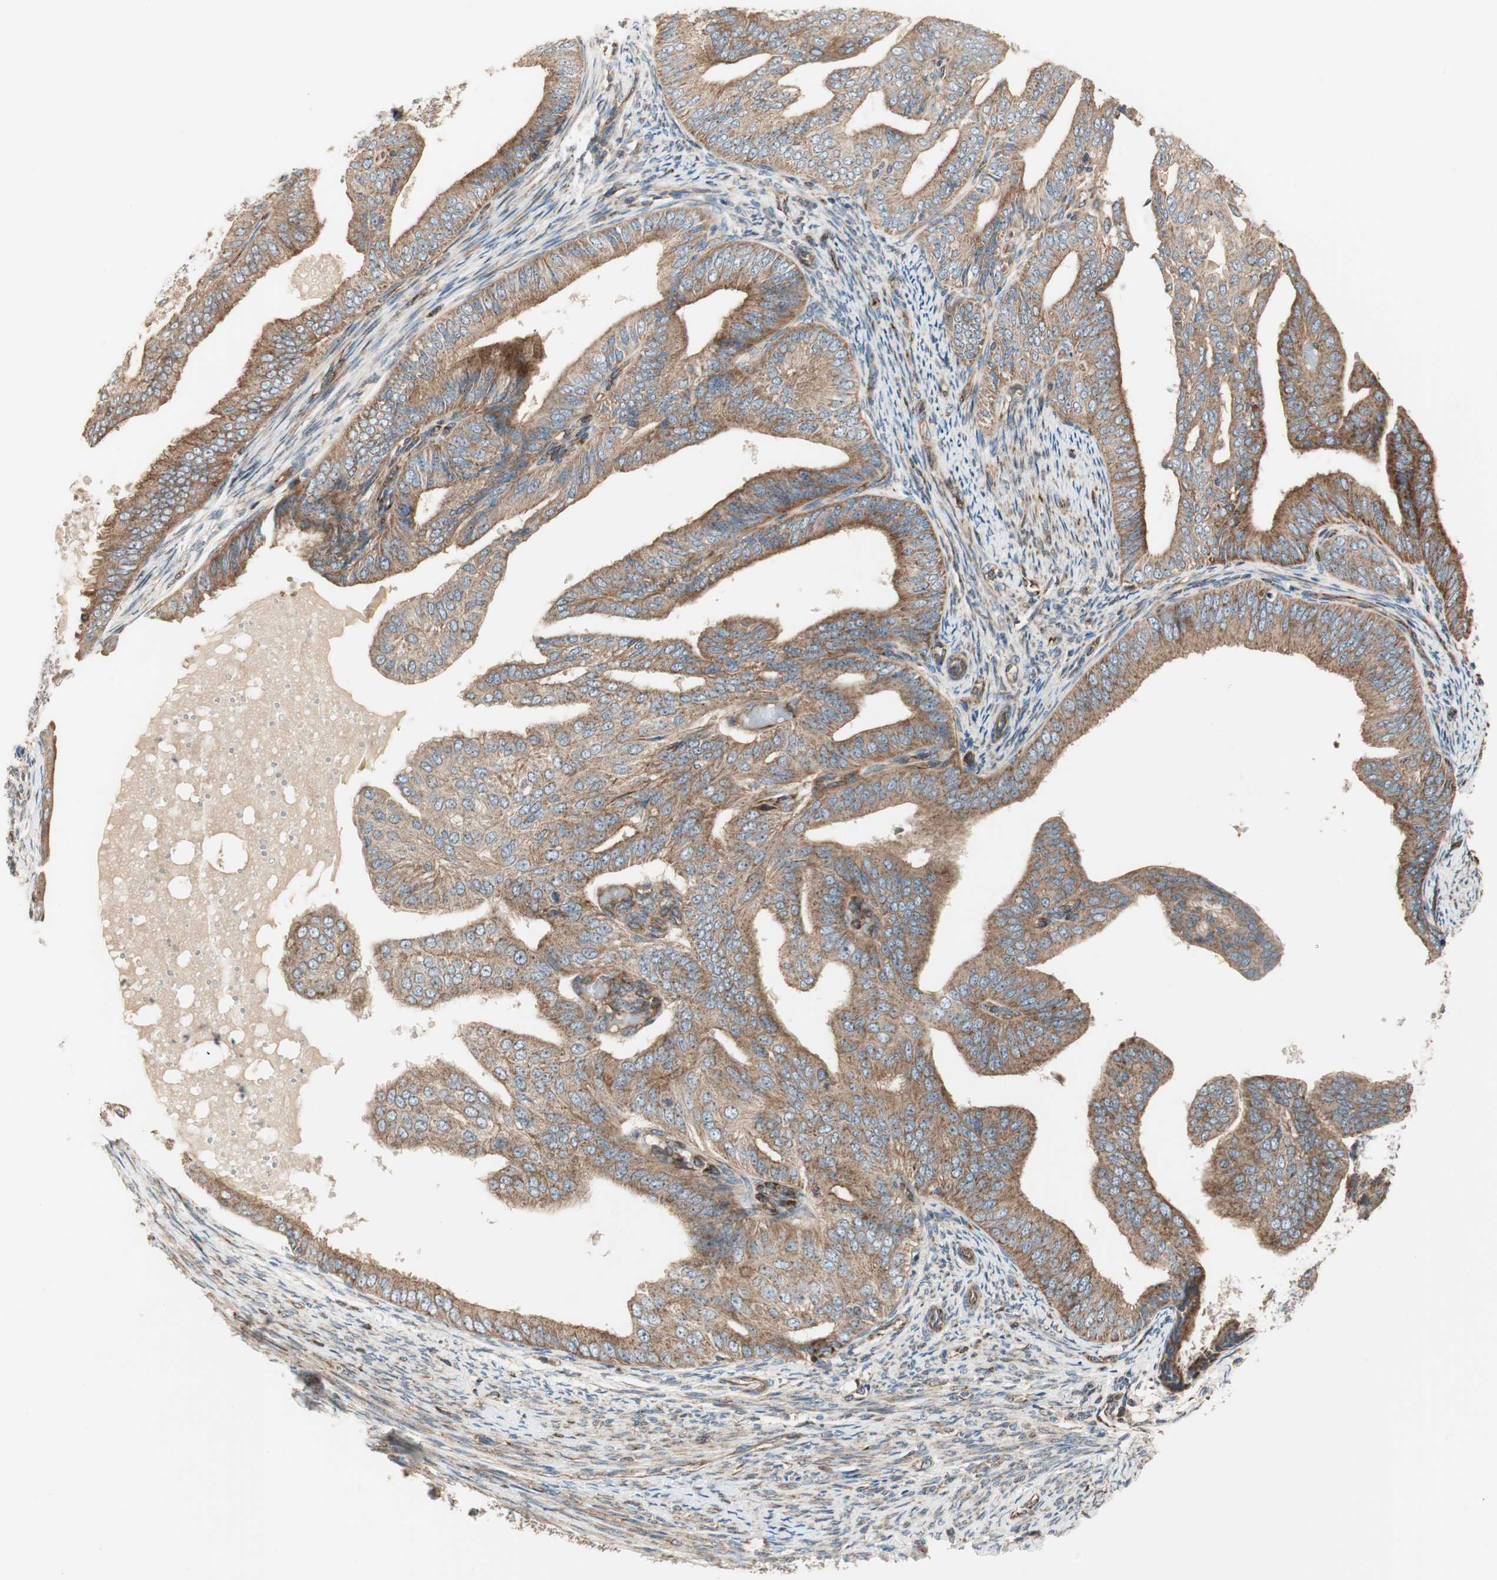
{"staining": {"intensity": "moderate", "quantity": ">75%", "location": "cytoplasmic/membranous"}, "tissue": "endometrial cancer", "cell_type": "Tumor cells", "image_type": "cancer", "snomed": [{"axis": "morphology", "description": "Adenocarcinoma, NOS"}, {"axis": "topography", "description": "Endometrium"}], "caption": "This micrograph exhibits endometrial adenocarcinoma stained with immunohistochemistry to label a protein in brown. The cytoplasmic/membranous of tumor cells show moderate positivity for the protein. Nuclei are counter-stained blue.", "gene": "CTTNBP2NL", "patient": {"sex": "female", "age": 58}}